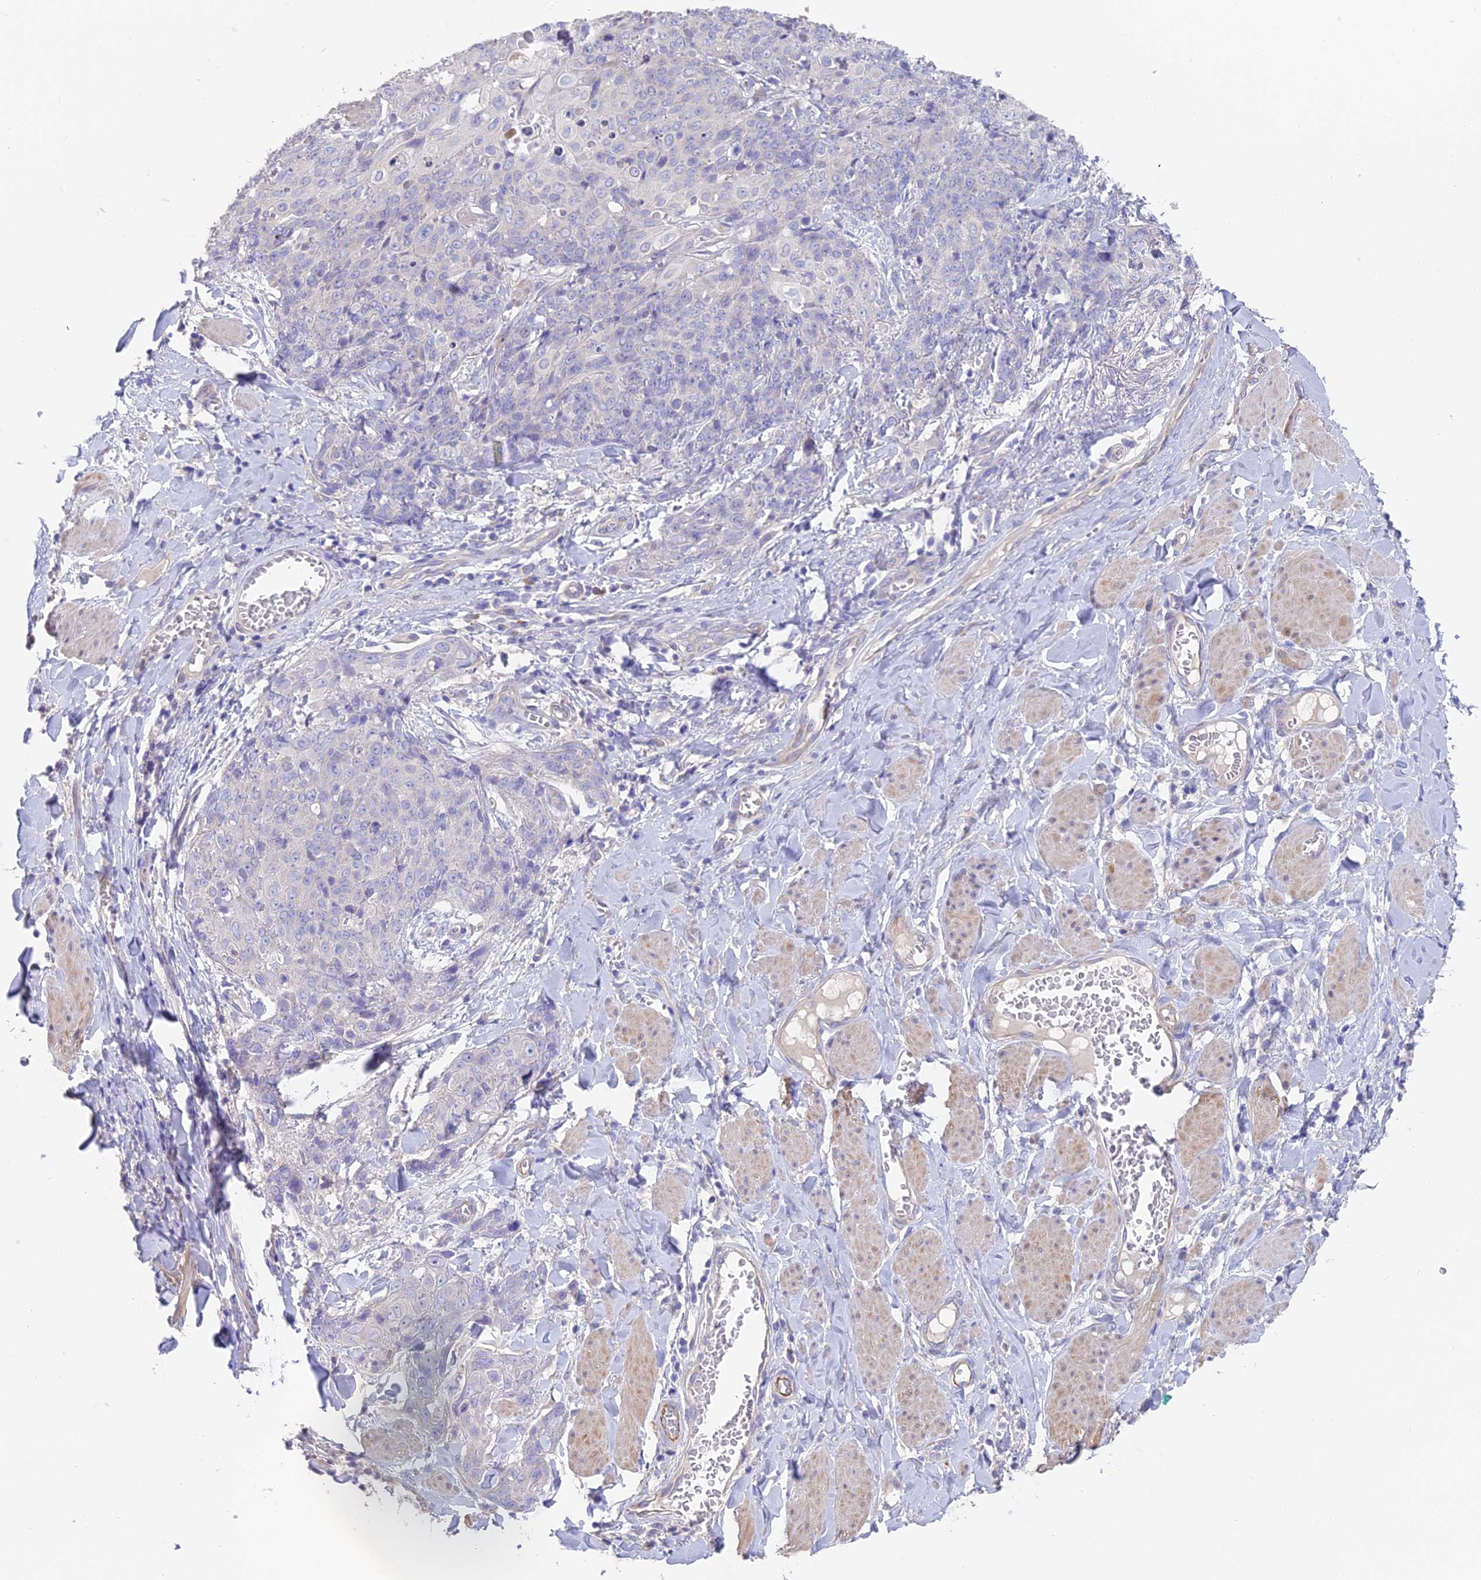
{"staining": {"intensity": "negative", "quantity": "none", "location": "none"}, "tissue": "skin cancer", "cell_type": "Tumor cells", "image_type": "cancer", "snomed": [{"axis": "morphology", "description": "Squamous cell carcinoma, NOS"}, {"axis": "topography", "description": "Skin"}, {"axis": "topography", "description": "Vulva"}], "caption": "Tumor cells show no significant protein positivity in skin cancer (squamous cell carcinoma).", "gene": "FAM168B", "patient": {"sex": "female", "age": 85}}